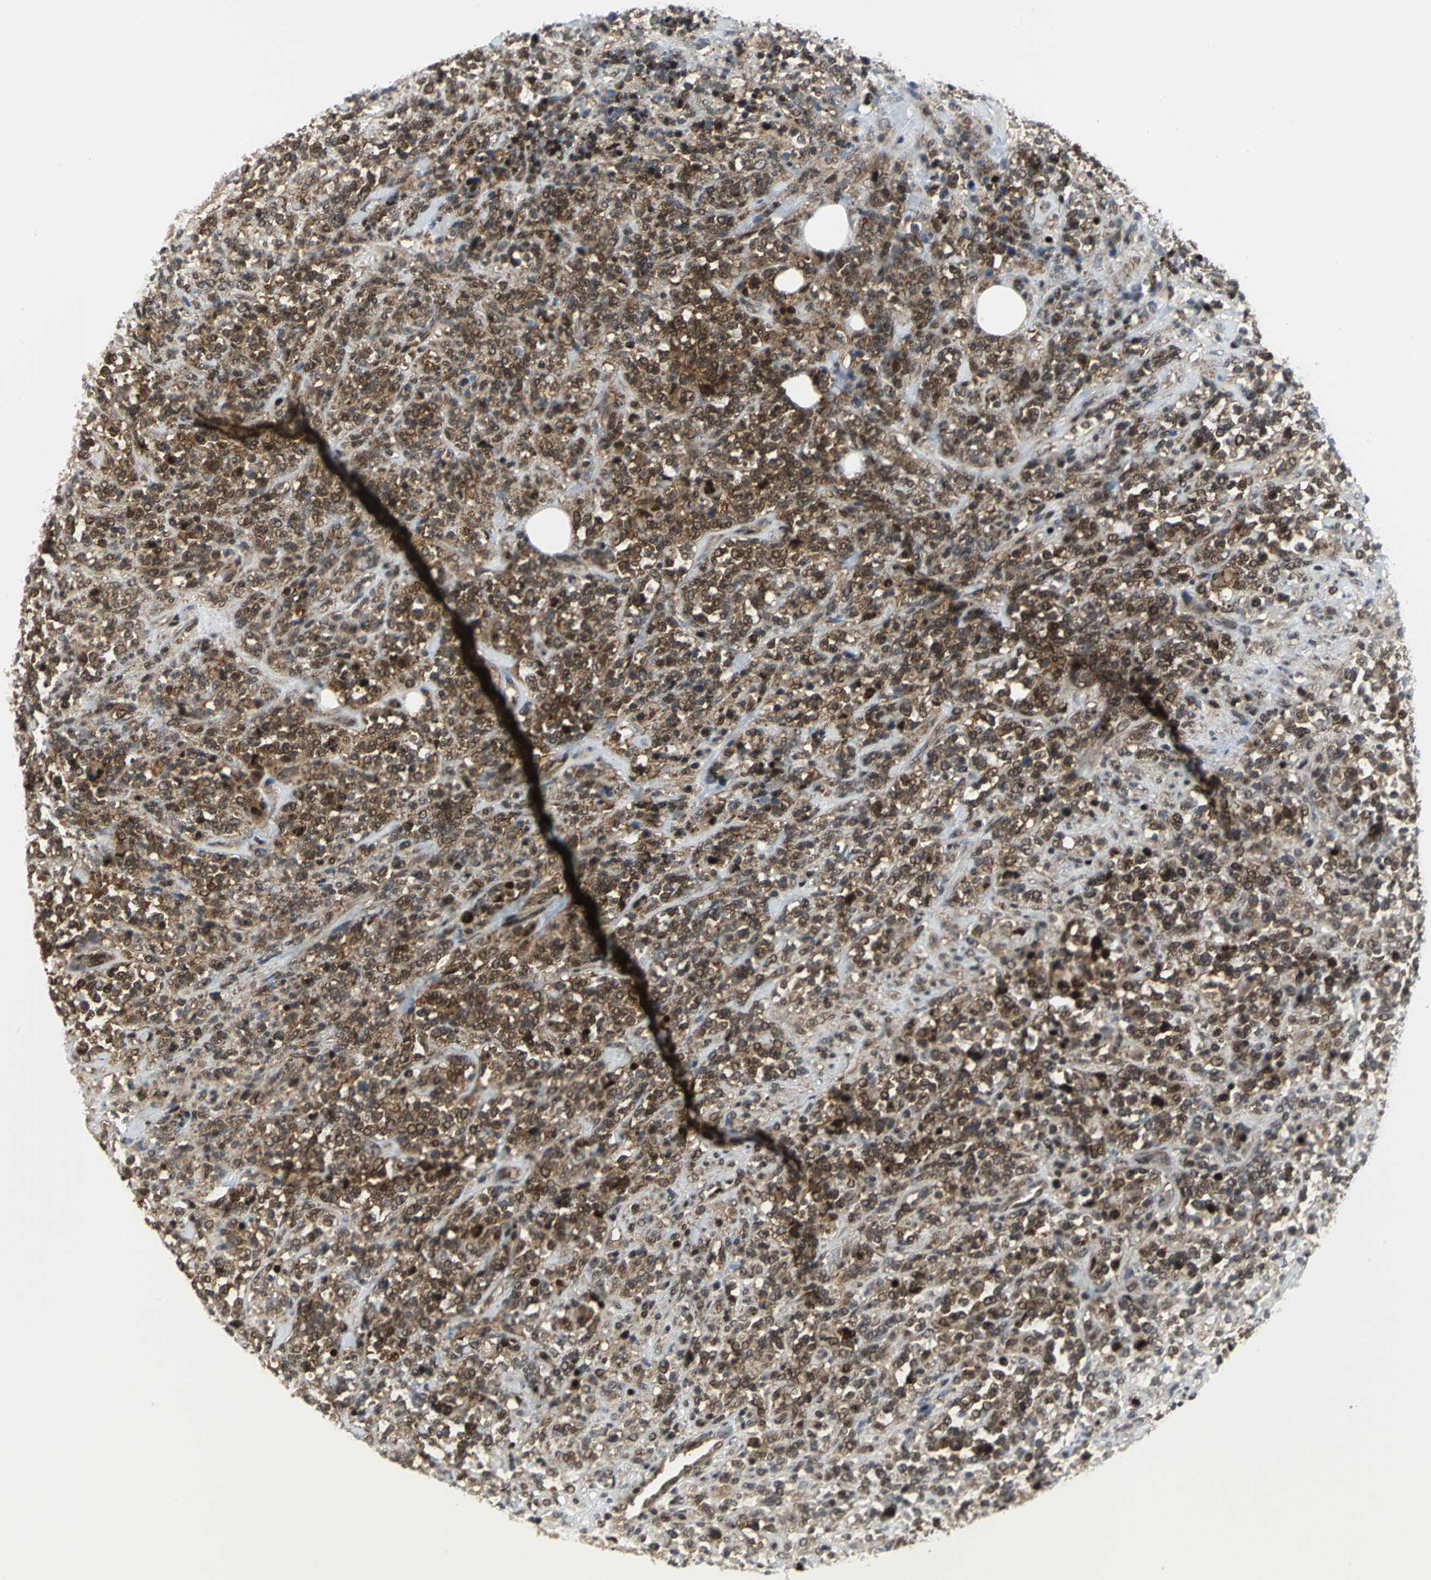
{"staining": {"intensity": "moderate", "quantity": ">75%", "location": "cytoplasmic/membranous,nuclear"}, "tissue": "lymphoma", "cell_type": "Tumor cells", "image_type": "cancer", "snomed": [{"axis": "morphology", "description": "Malignant lymphoma, non-Hodgkin's type, High grade"}, {"axis": "topography", "description": "Soft tissue"}], "caption": "DAB immunohistochemical staining of human lymphoma demonstrates moderate cytoplasmic/membranous and nuclear protein staining in approximately >75% of tumor cells.", "gene": "PSMA4", "patient": {"sex": "male", "age": 18}}